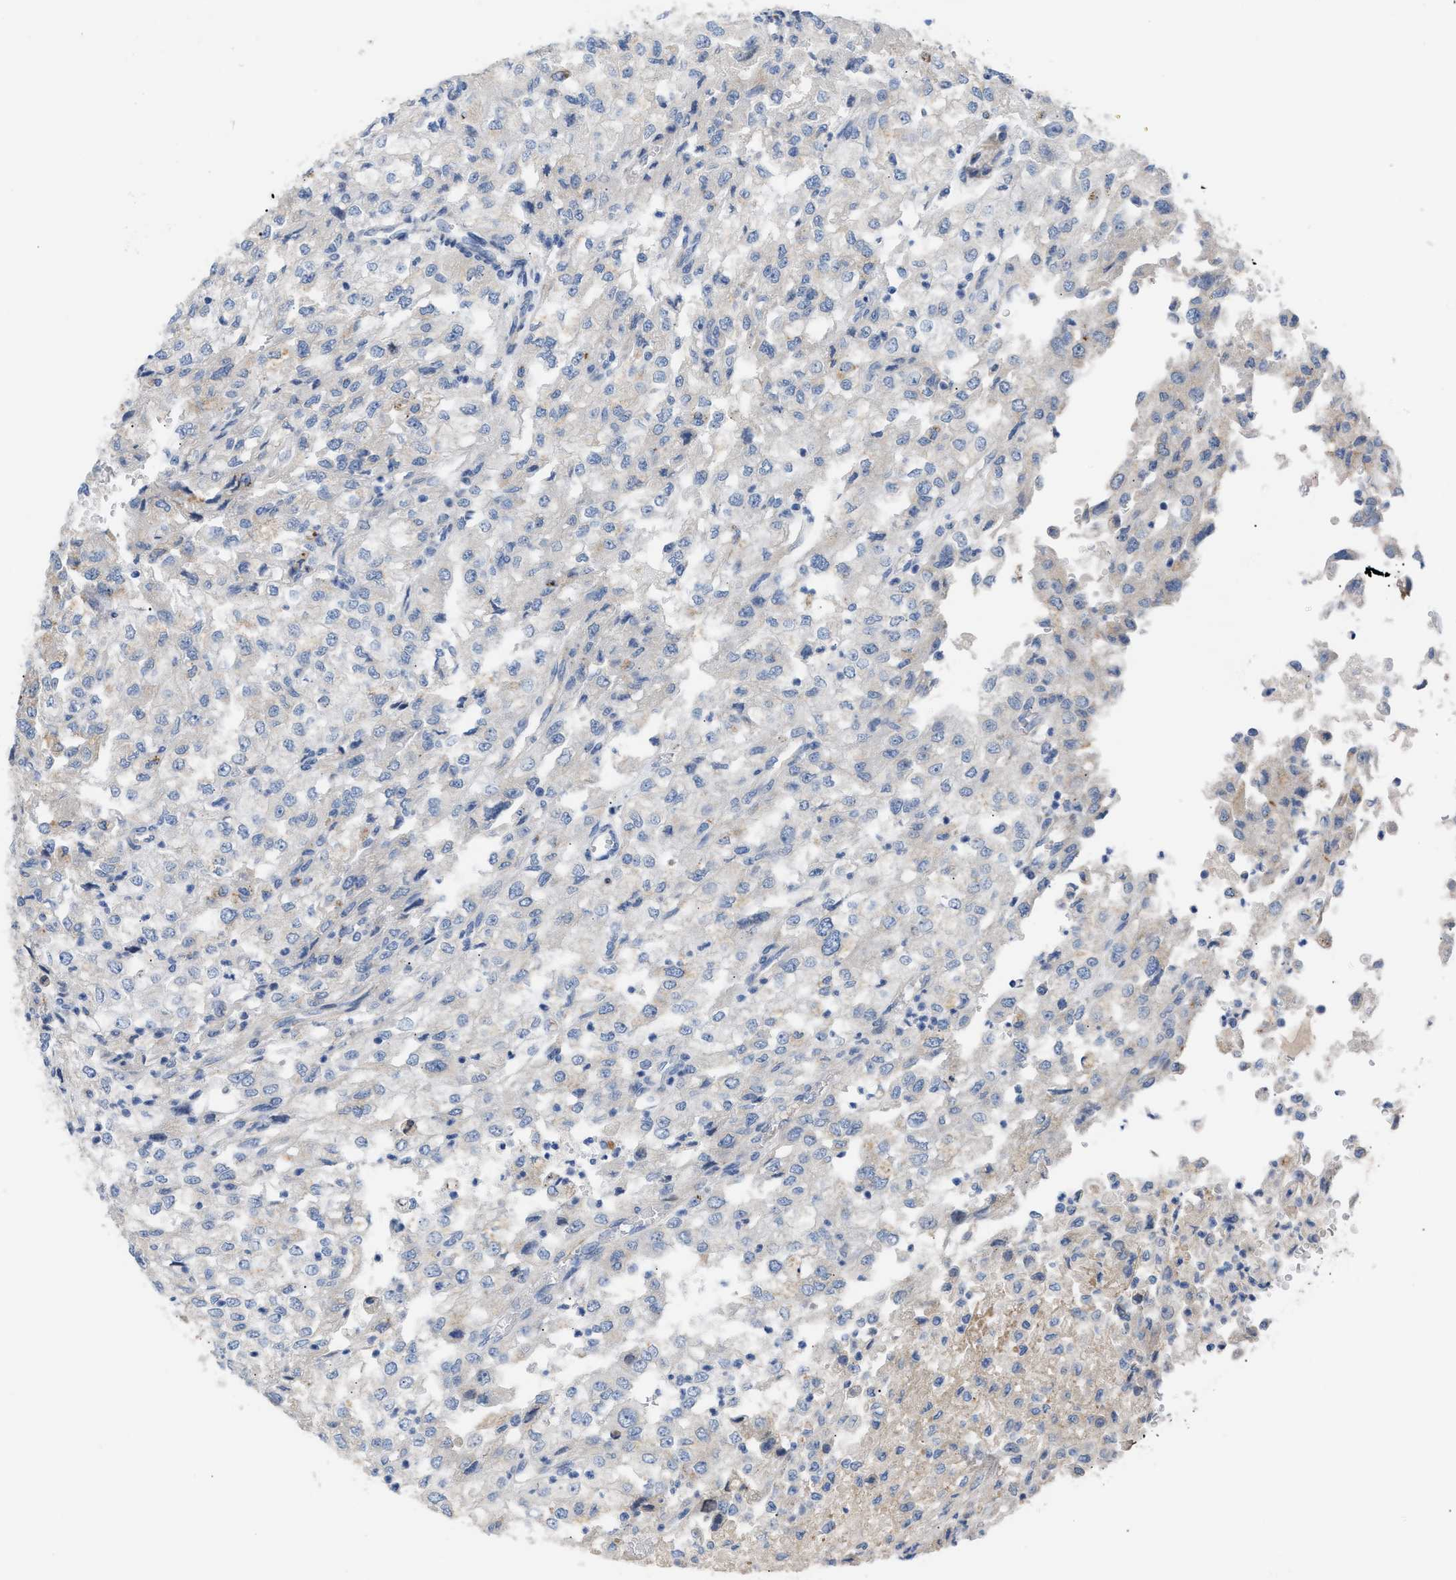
{"staining": {"intensity": "negative", "quantity": "none", "location": "none"}, "tissue": "renal cancer", "cell_type": "Tumor cells", "image_type": "cancer", "snomed": [{"axis": "morphology", "description": "Adenocarcinoma, NOS"}, {"axis": "topography", "description": "Kidney"}], "caption": "Photomicrograph shows no protein expression in tumor cells of renal adenocarcinoma tissue. (Immunohistochemistry, brightfield microscopy, high magnification).", "gene": "TFPI", "patient": {"sex": "female", "age": 54}}